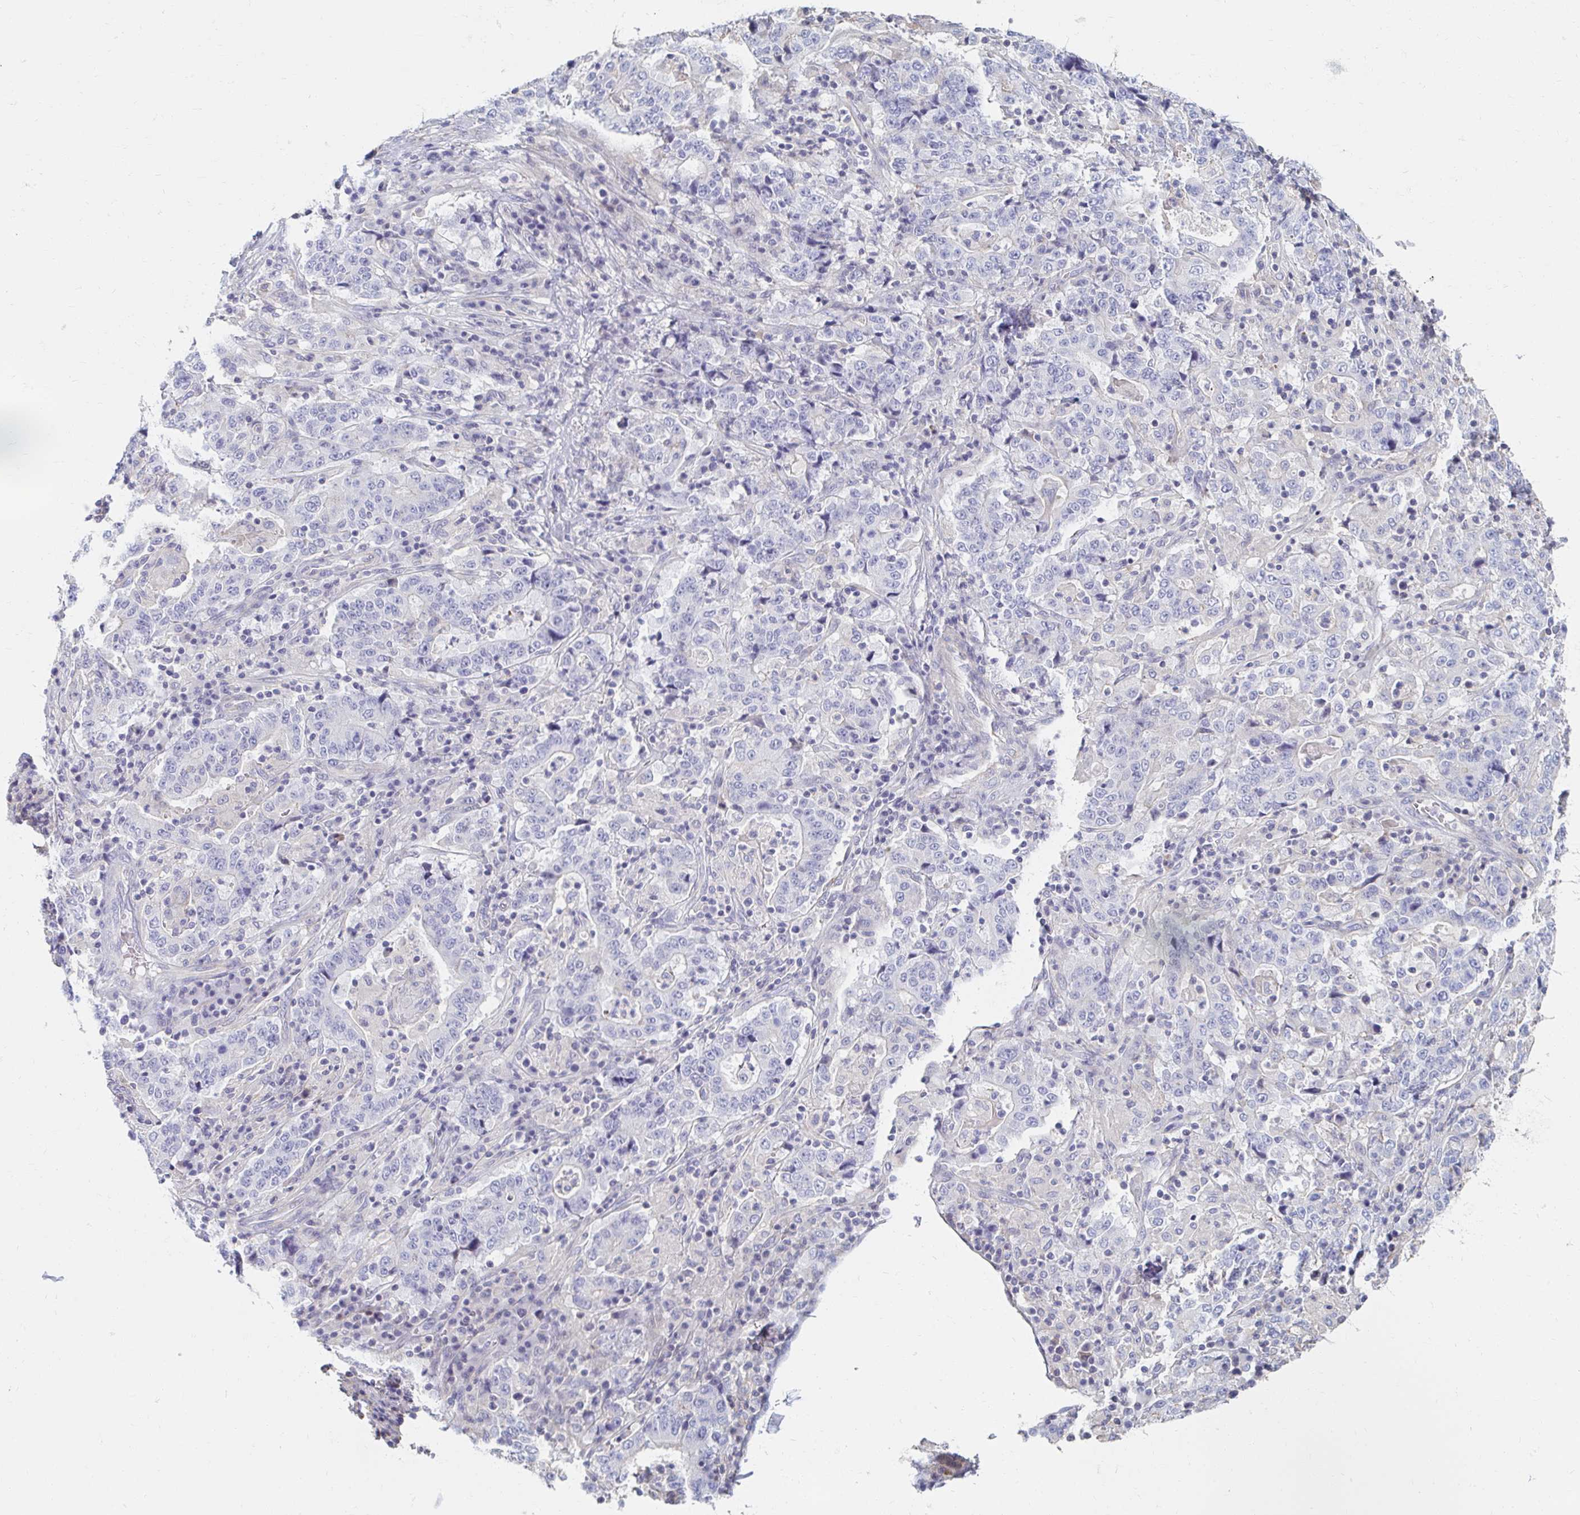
{"staining": {"intensity": "negative", "quantity": "none", "location": "none"}, "tissue": "stomach cancer", "cell_type": "Tumor cells", "image_type": "cancer", "snomed": [{"axis": "morphology", "description": "Normal tissue, NOS"}, {"axis": "morphology", "description": "Adenocarcinoma, NOS"}, {"axis": "topography", "description": "Stomach, upper"}, {"axis": "topography", "description": "Stomach"}], "caption": "This is a photomicrograph of immunohistochemistry staining of stomach adenocarcinoma, which shows no staining in tumor cells.", "gene": "MYLK2", "patient": {"sex": "male", "age": 59}}